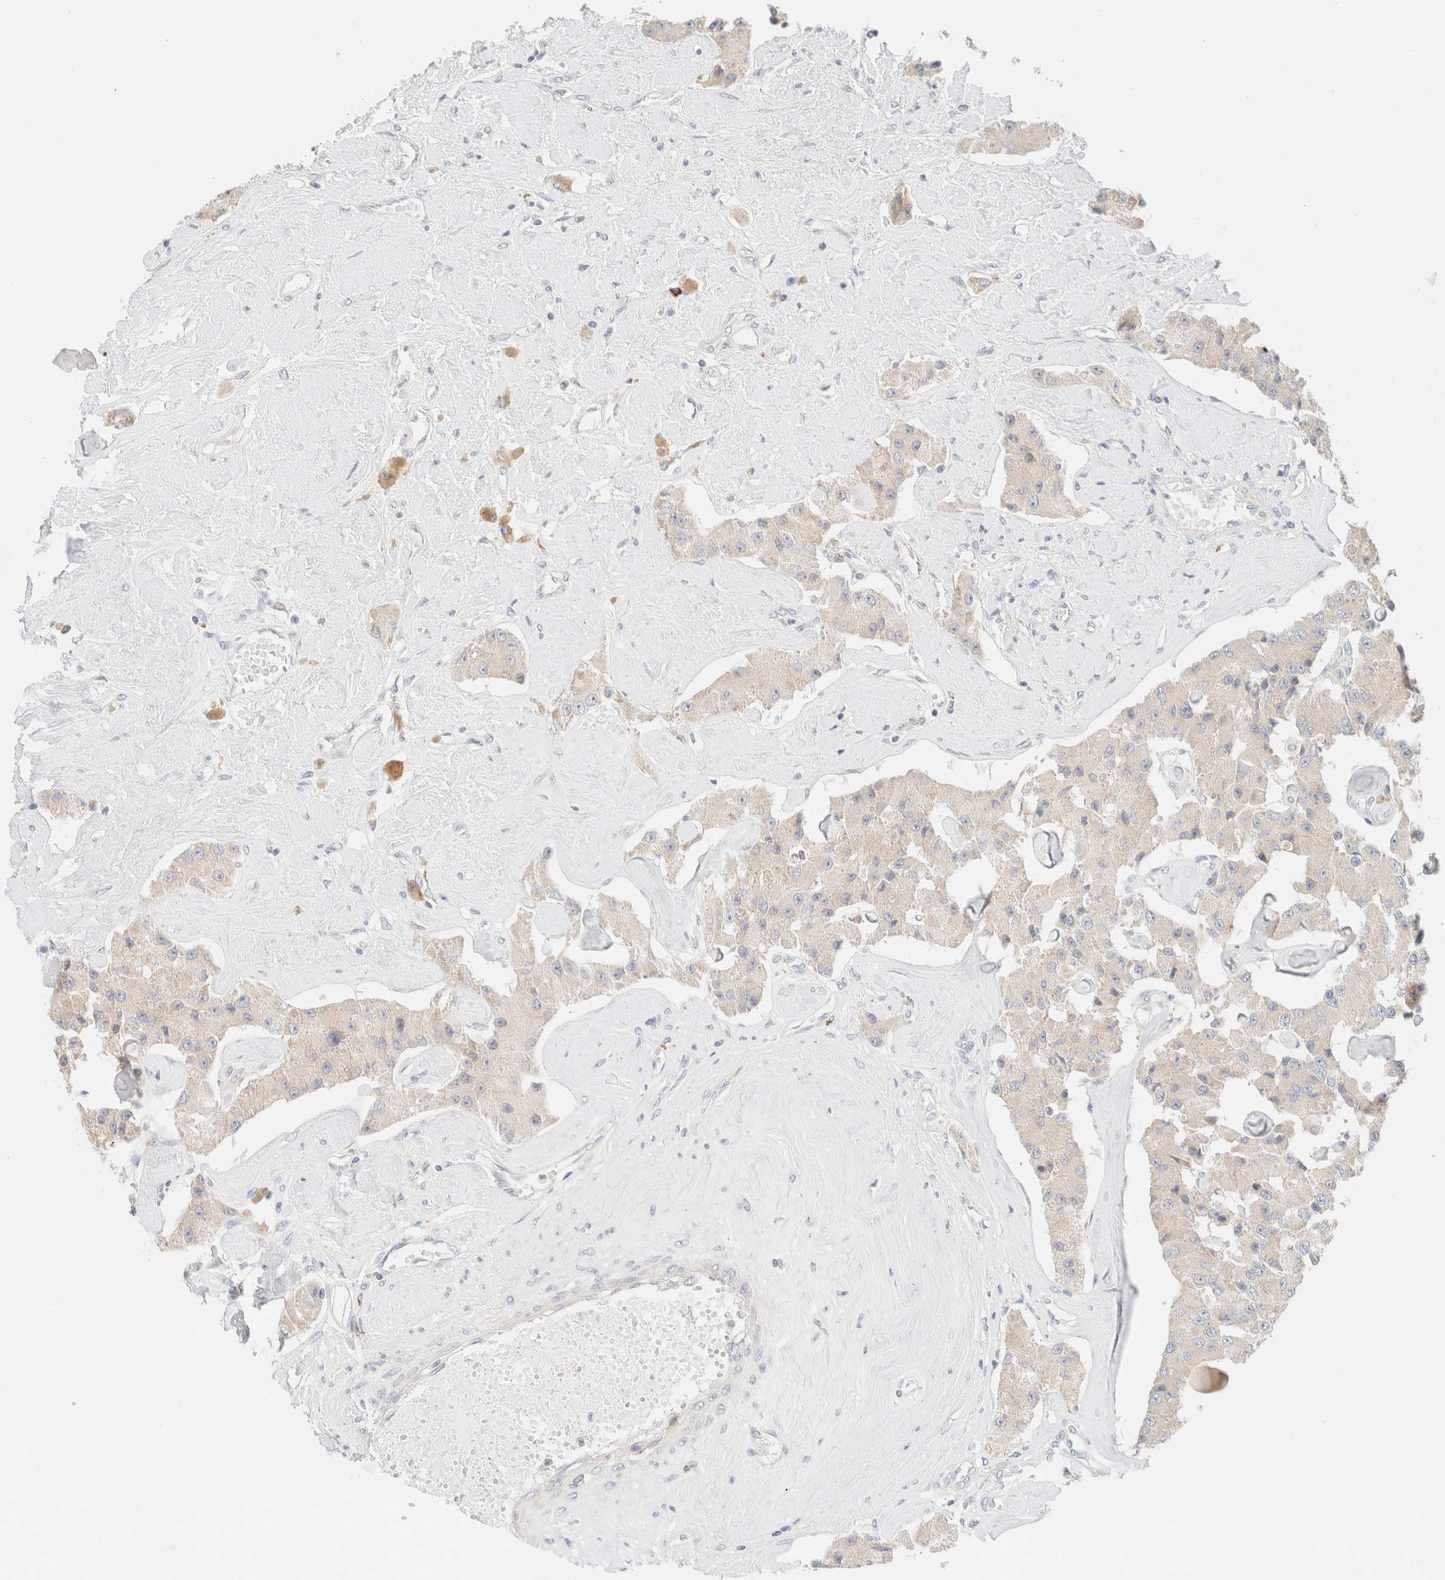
{"staining": {"intensity": "weak", "quantity": "25%-75%", "location": "cytoplasmic/membranous"}, "tissue": "carcinoid", "cell_type": "Tumor cells", "image_type": "cancer", "snomed": [{"axis": "morphology", "description": "Carcinoid, malignant, NOS"}, {"axis": "topography", "description": "Pancreas"}], "caption": "Immunohistochemical staining of human carcinoid shows low levels of weak cytoplasmic/membranous protein positivity in about 25%-75% of tumor cells. (Stains: DAB (3,3'-diaminobenzidine) in brown, nuclei in blue, Microscopy: brightfield microscopy at high magnification).", "gene": "SARM1", "patient": {"sex": "male", "age": 41}}